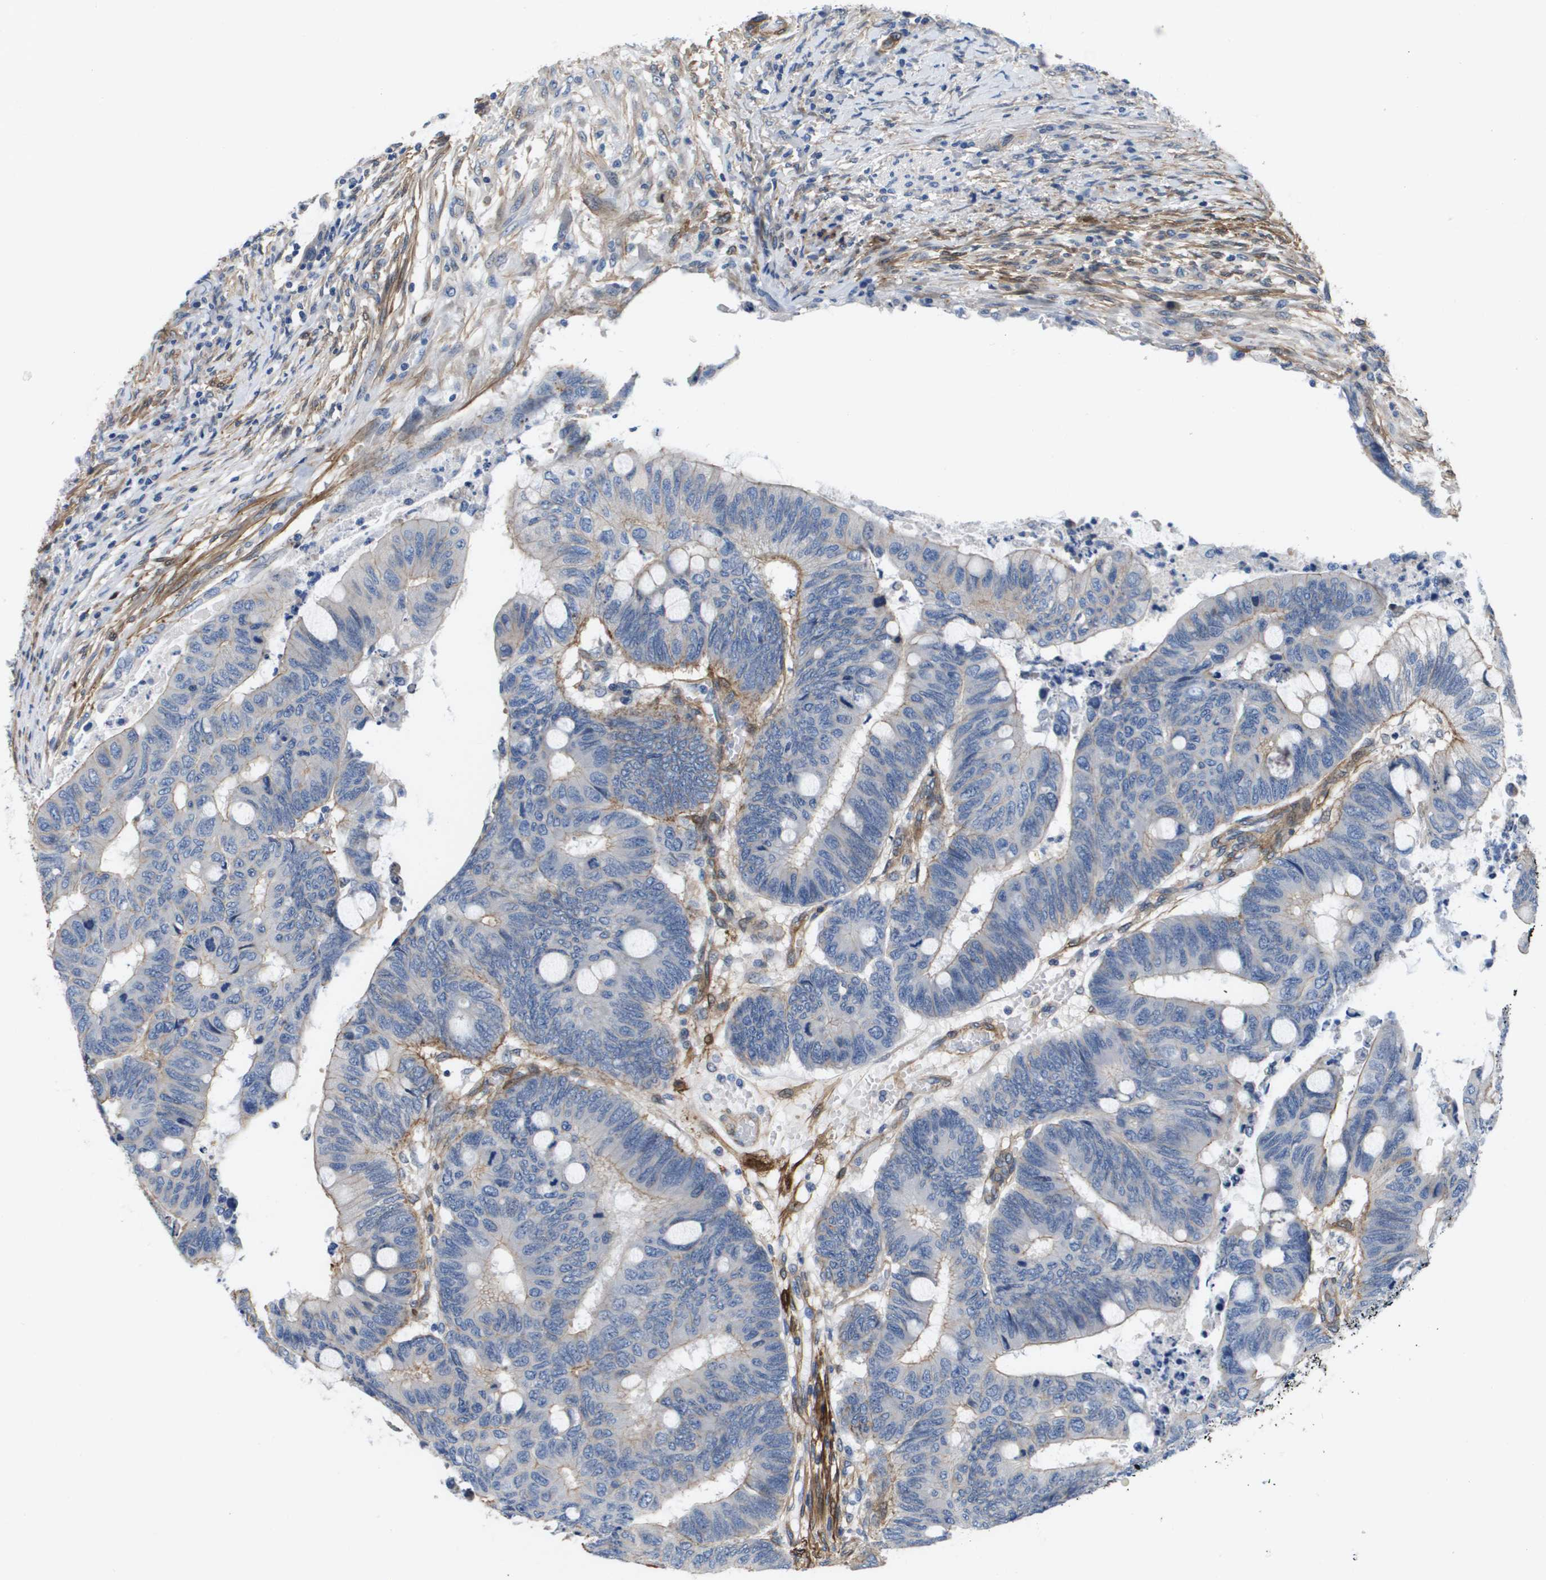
{"staining": {"intensity": "weak", "quantity": "25%-75%", "location": "cytoplasmic/membranous"}, "tissue": "colorectal cancer", "cell_type": "Tumor cells", "image_type": "cancer", "snomed": [{"axis": "morphology", "description": "Normal tissue, NOS"}, {"axis": "morphology", "description": "Adenocarcinoma, NOS"}, {"axis": "topography", "description": "Rectum"}, {"axis": "topography", "description": "Peripheral nerve tissue"}], "caption": "A high-resolution micrograph shows immunohistochemistry (IHC) staining of adenocarcinoma (colorectal), which shows weak cytoplasmic/membranous positivity in about 25%-75% of tumor cells.", "gene": "LPP", "patient": {"sex": "male", "age": 92}}